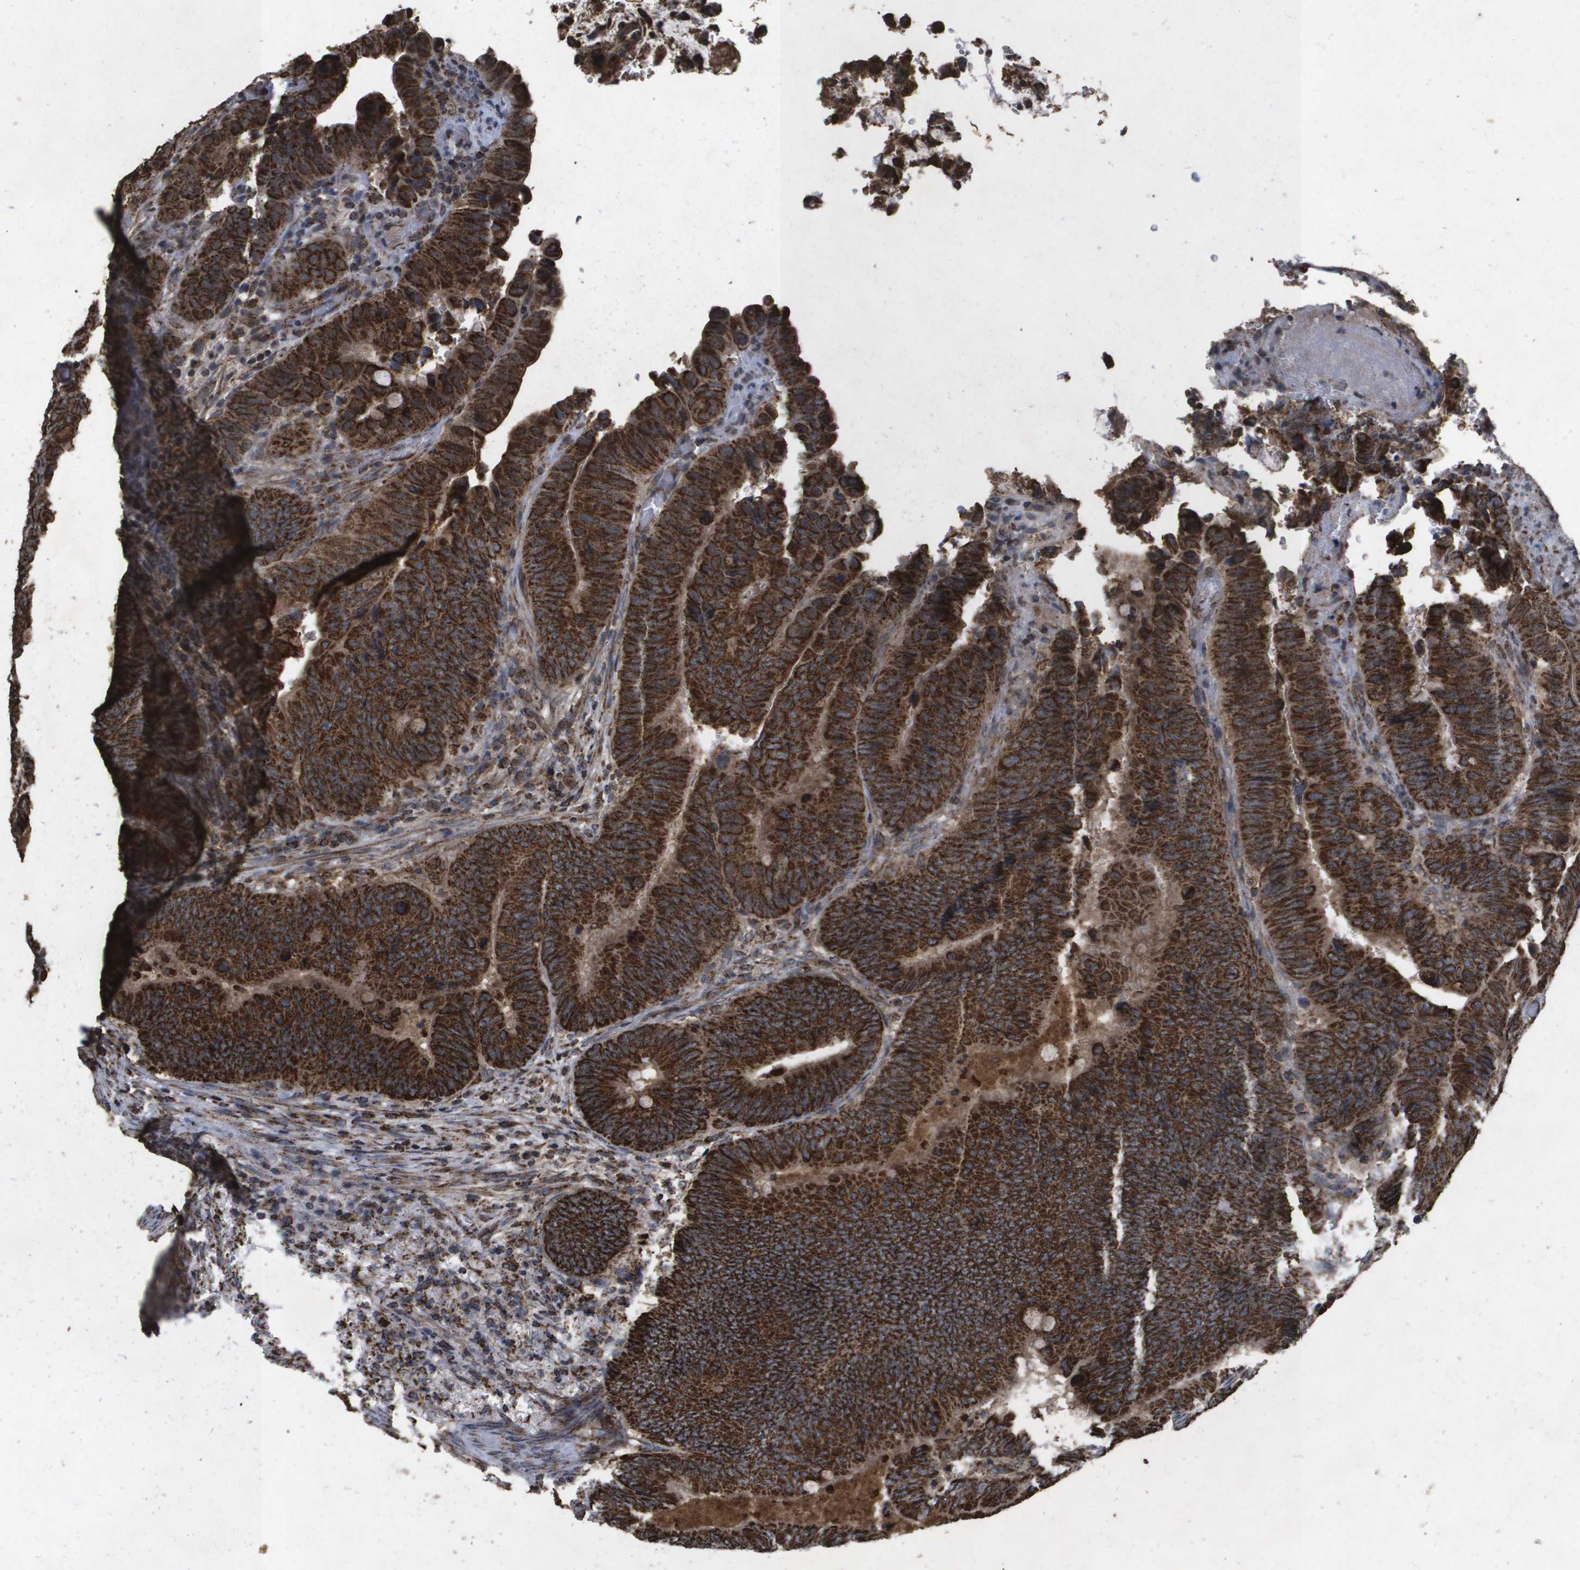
{"staining": {"intensity": "strong", "quantity": ">75%", "location": "cytoplasmic/membranous"}, "tissue": "colorectal cancer", "cell_type": "Tumor cells", "image_type": "cancer", "snomed": [{"axis": "morphology", "description": "Normal tissue, NOS"}, {"axis": "morphology", "description": "Adenocarcinoma, NOS"}, {"axis": "topography", "description": "Rectum"}, {"axis": "topography", "description": "Peripheral nerve tissue"}], "caption": "Strong cytoplasmic/membranous positivity for a protein is present in approximately >75% of tumor cells of colorectal cancer using IHC.", "gene": "HSPE1", "patient": {"sex": "male", "age": 92}}